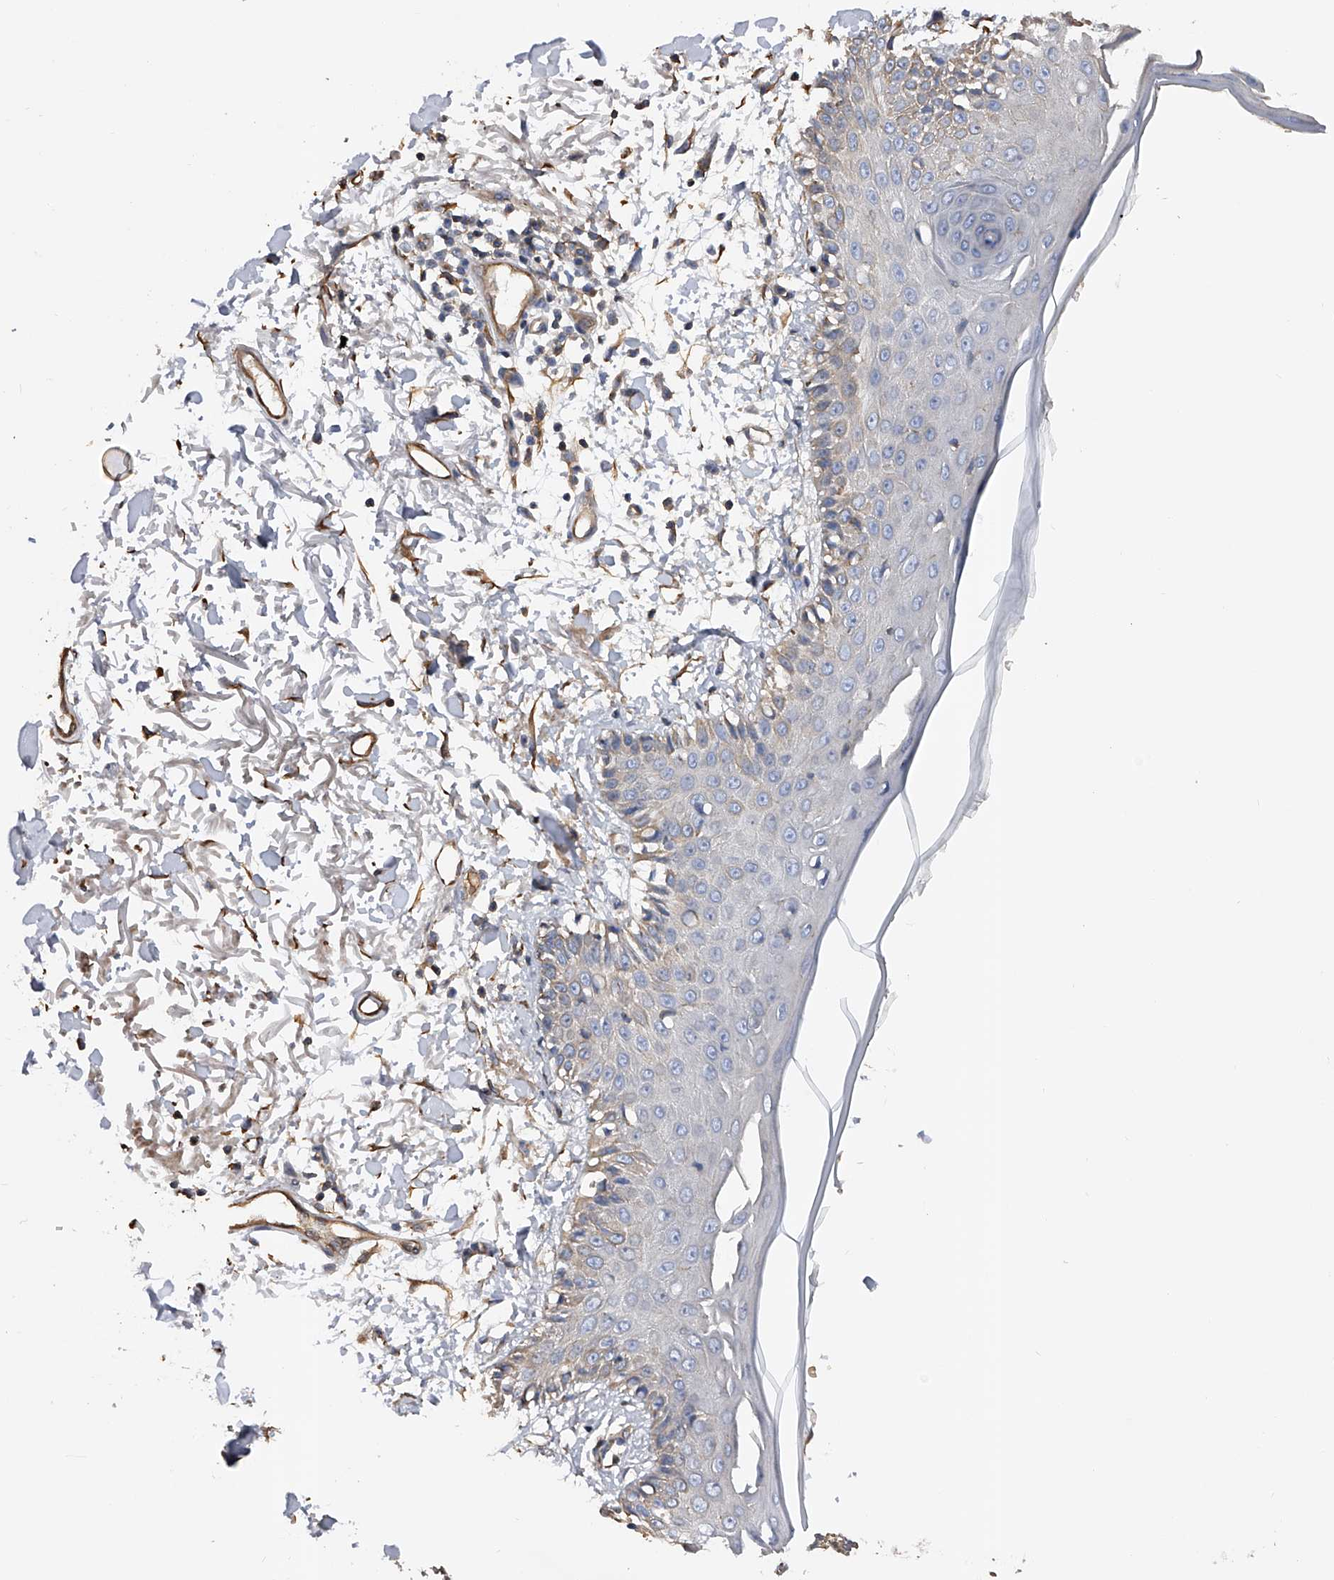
{"staining": {"intensity": "moderate", "quantity": ">75%", "location": "cytoplasmic/membranous"}, "tissue": "skin", "cell_type": "Fibroblasts", "image_type": "normal", "snomed": [{"axis": "morphology", "description": "Normal tissue, NOS"}, {"axis": "morphology", "description": "Squamous cell carcinoma, NOS"}, {"axis": "topography", "description": "Skin"}, {"axis": "topography", "description": "Peripheral nerve tissue"}], "caption": "Protein expression analysis of unremarkable human skin reveals moderate cytoplasmic/membranous positivity in about >75% of fibroblasts. The protein is stained brown, and the nuclei are stained in blue (DAB IHC with brightfield microscopy, high magnification).", "gene": "RWDD2A", "patient": {"sex": "male", "age": 83}}